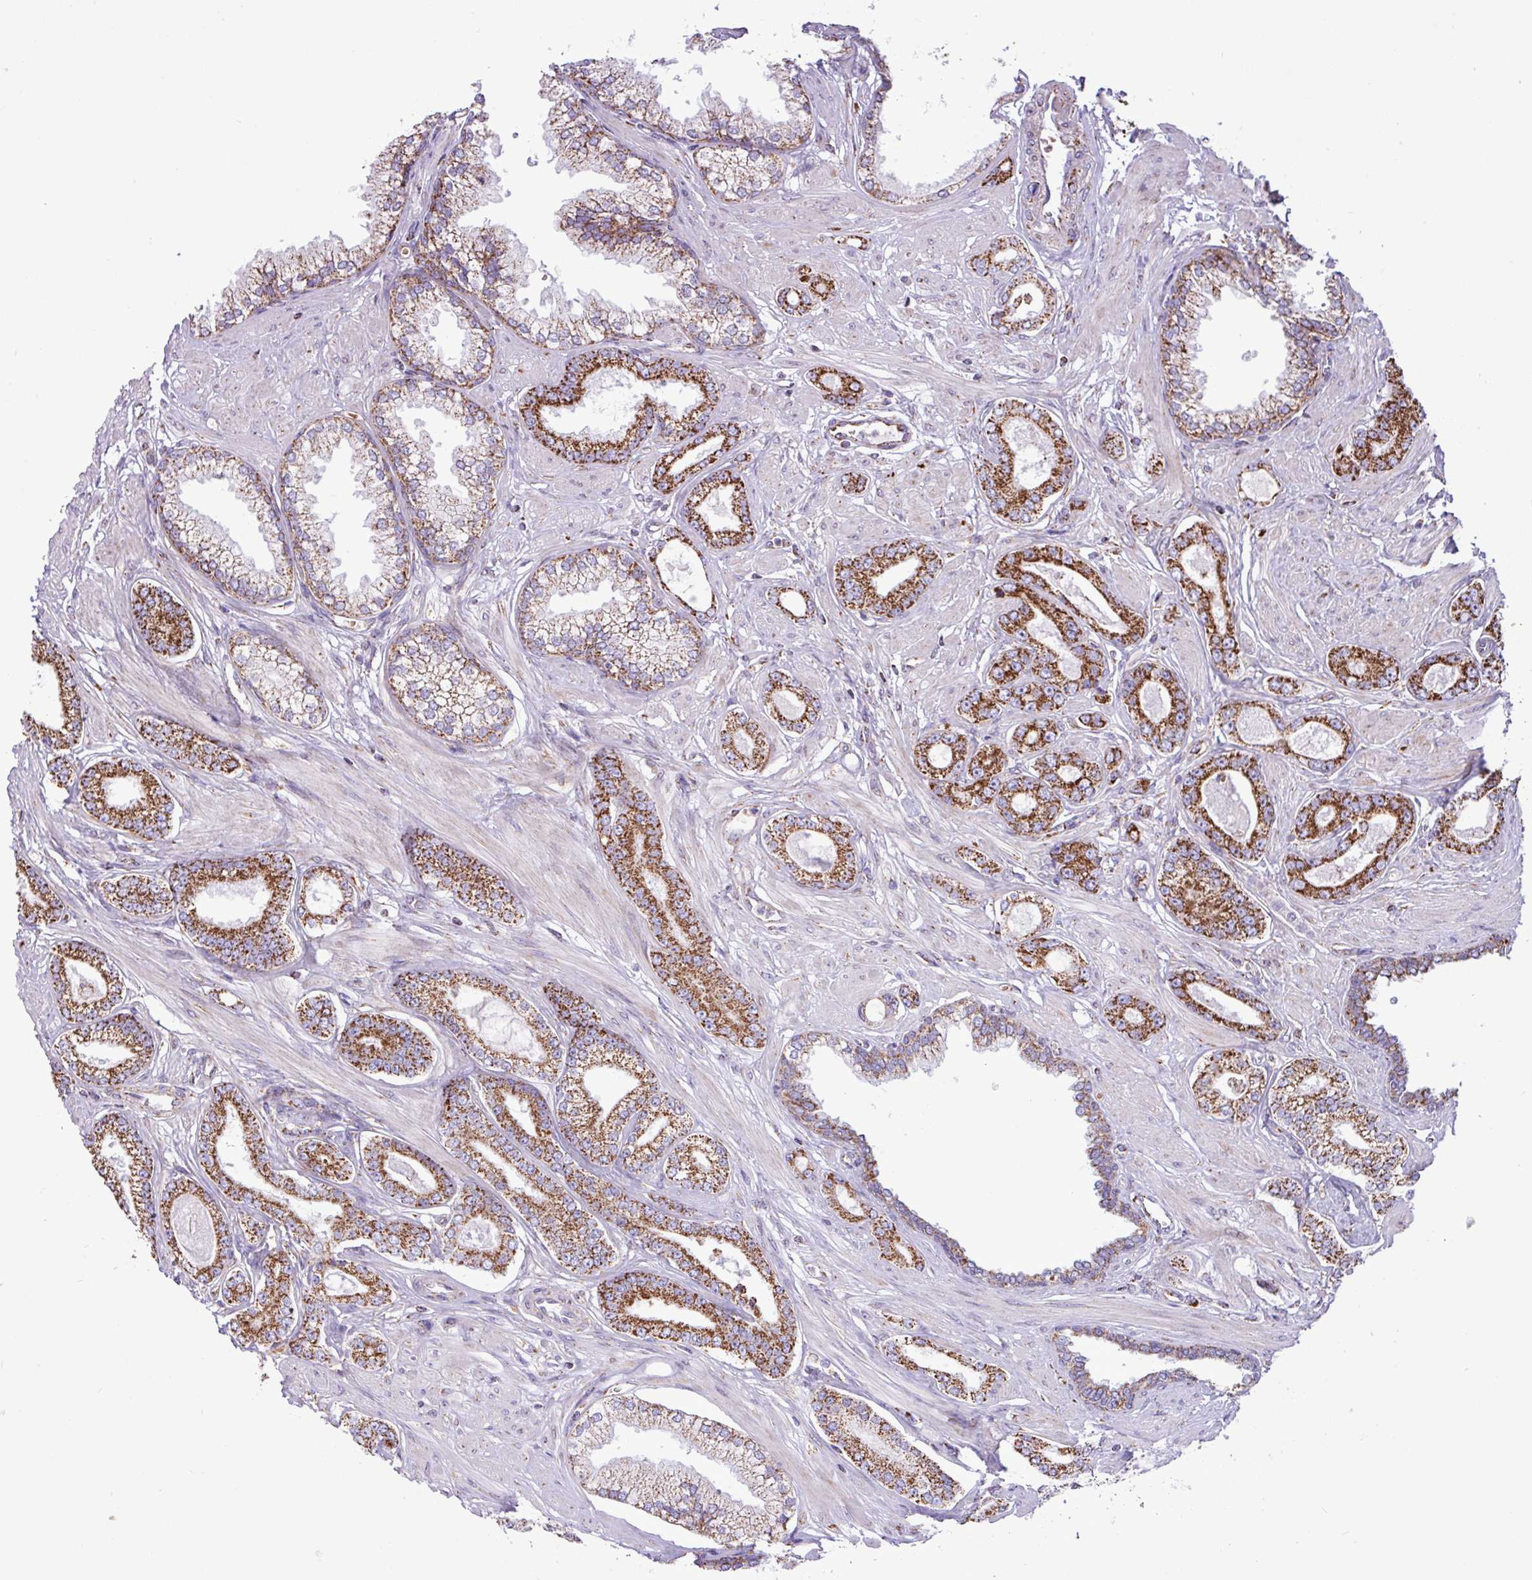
{"staining": {"intensity": "strong", "quantity": "25%-75%", "location": "cytoplasmic/membranous"}, "tissue": "prostate cancer", "cell_type": "Tumor cells", "image_type": "cancer", "snomed": [{"axis": "morphology", "description": "Adenocarcinoma, Low grade"}, {"axis": "topography", "description": "Prostate"}], "caption": "An IHC histopathology image of neoplastic tissue is shown. Protein staining in brown labels strong cytoplasmic/membranous positivity in prostate cancer (adenocarcinoma (low-grade)) within tumor cells.", "gene": "RTL3", "patient": {"sex": "male", "age": 60}}